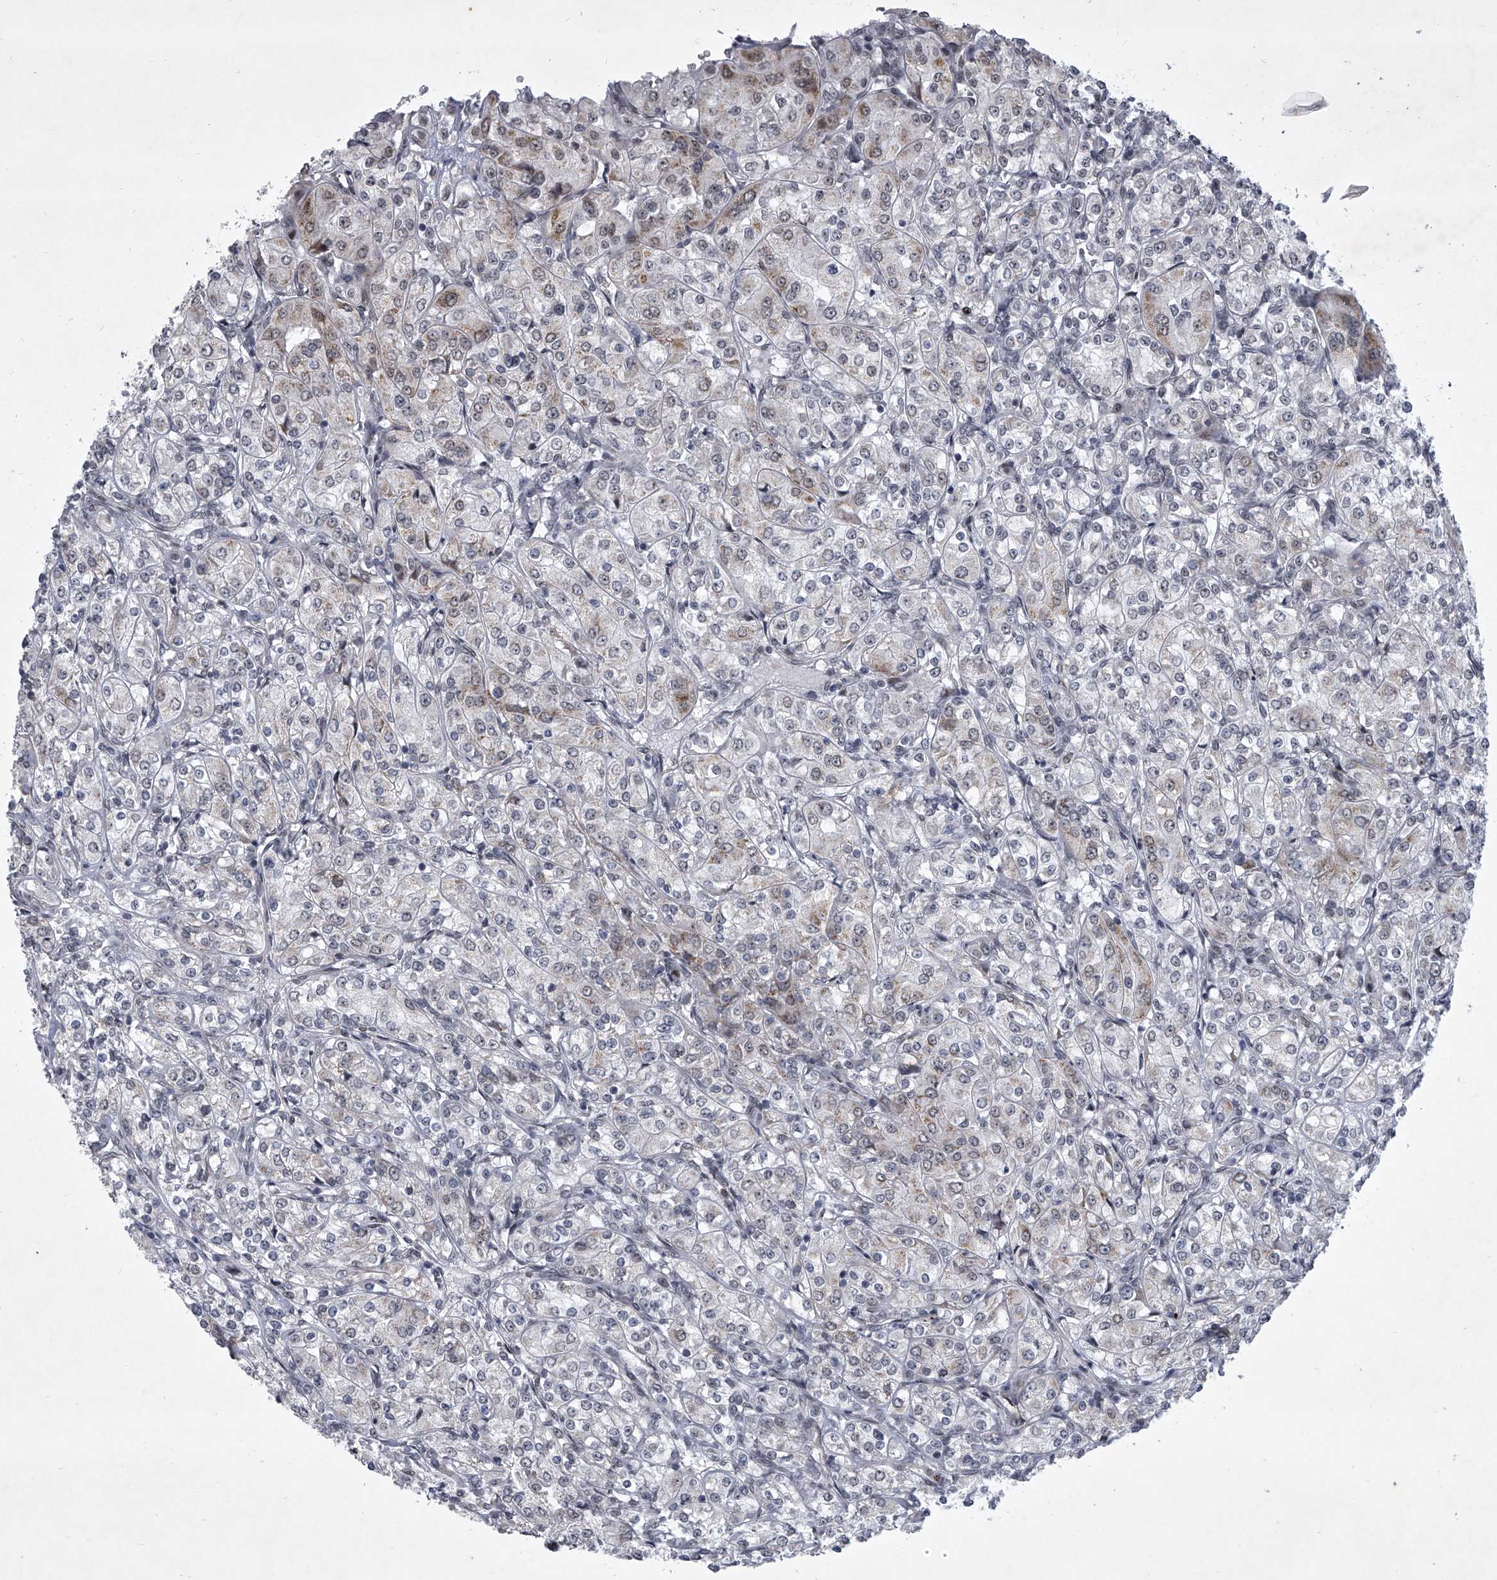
{"staining": {"intensity": "weak", "quantity": "<25%", "location": "cytoplasmic/membranous"}, "tissue": "renal cancer", "cell_type": "Tumor cells", "image_type": "cancer", "snomed": [{"axis": "morphology", "description": "Adenocarcinoma, NOS"}, {"axis": "topography", "description": "Kidney"}], "caption": "There is no significant staining in tumor cells of adenocarcinoma (renal). The staining was performed using DAB to visualize the protein expression in brown, while the nuclei were stained in blue with hematoxylin (Magnification: 20x).", "gene": "MLLT1", "patient": {"sex": "male", "age": 77}}